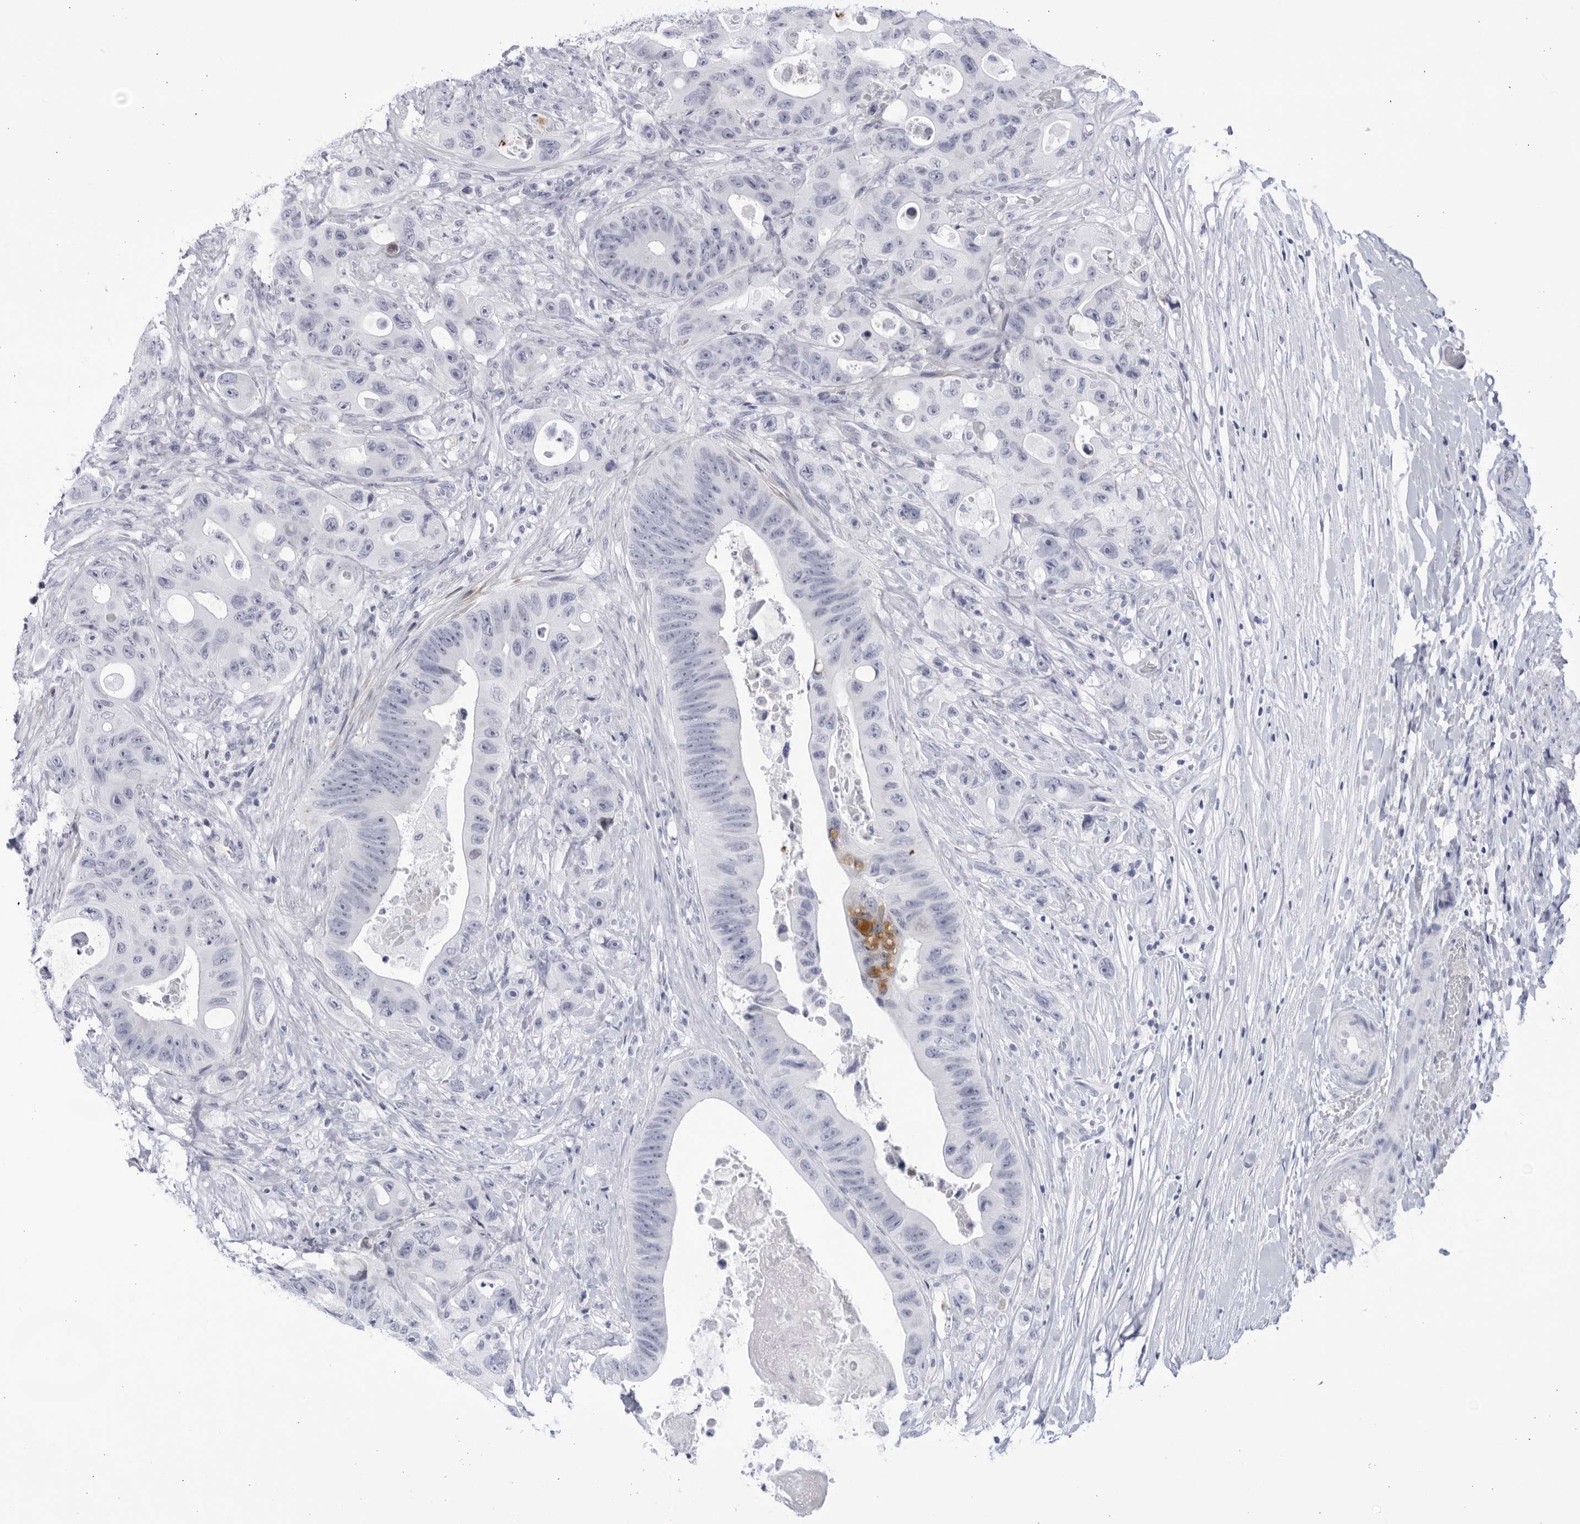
{"staining": {"intensity": "negative", "quantity": "none", "location": "none"}, "tissue": "colorectal cancer", "cell_type": "Tumor cells", "image_type": "cancer", "snomed": [{"axis": "morphology", "description": "Adenocarcinoma, NOS"}, {"axis": "topography", "description": "Colon"}], "caption": "High magnification brightfield microscopy of colorectal adenocarcinoma stained with DAB (brown) and counterstained with hematoxylin (blue): tumor cells show no significant expression.", "gene": "CNBD1", "patient": {"sex": "female", "age": 46}}